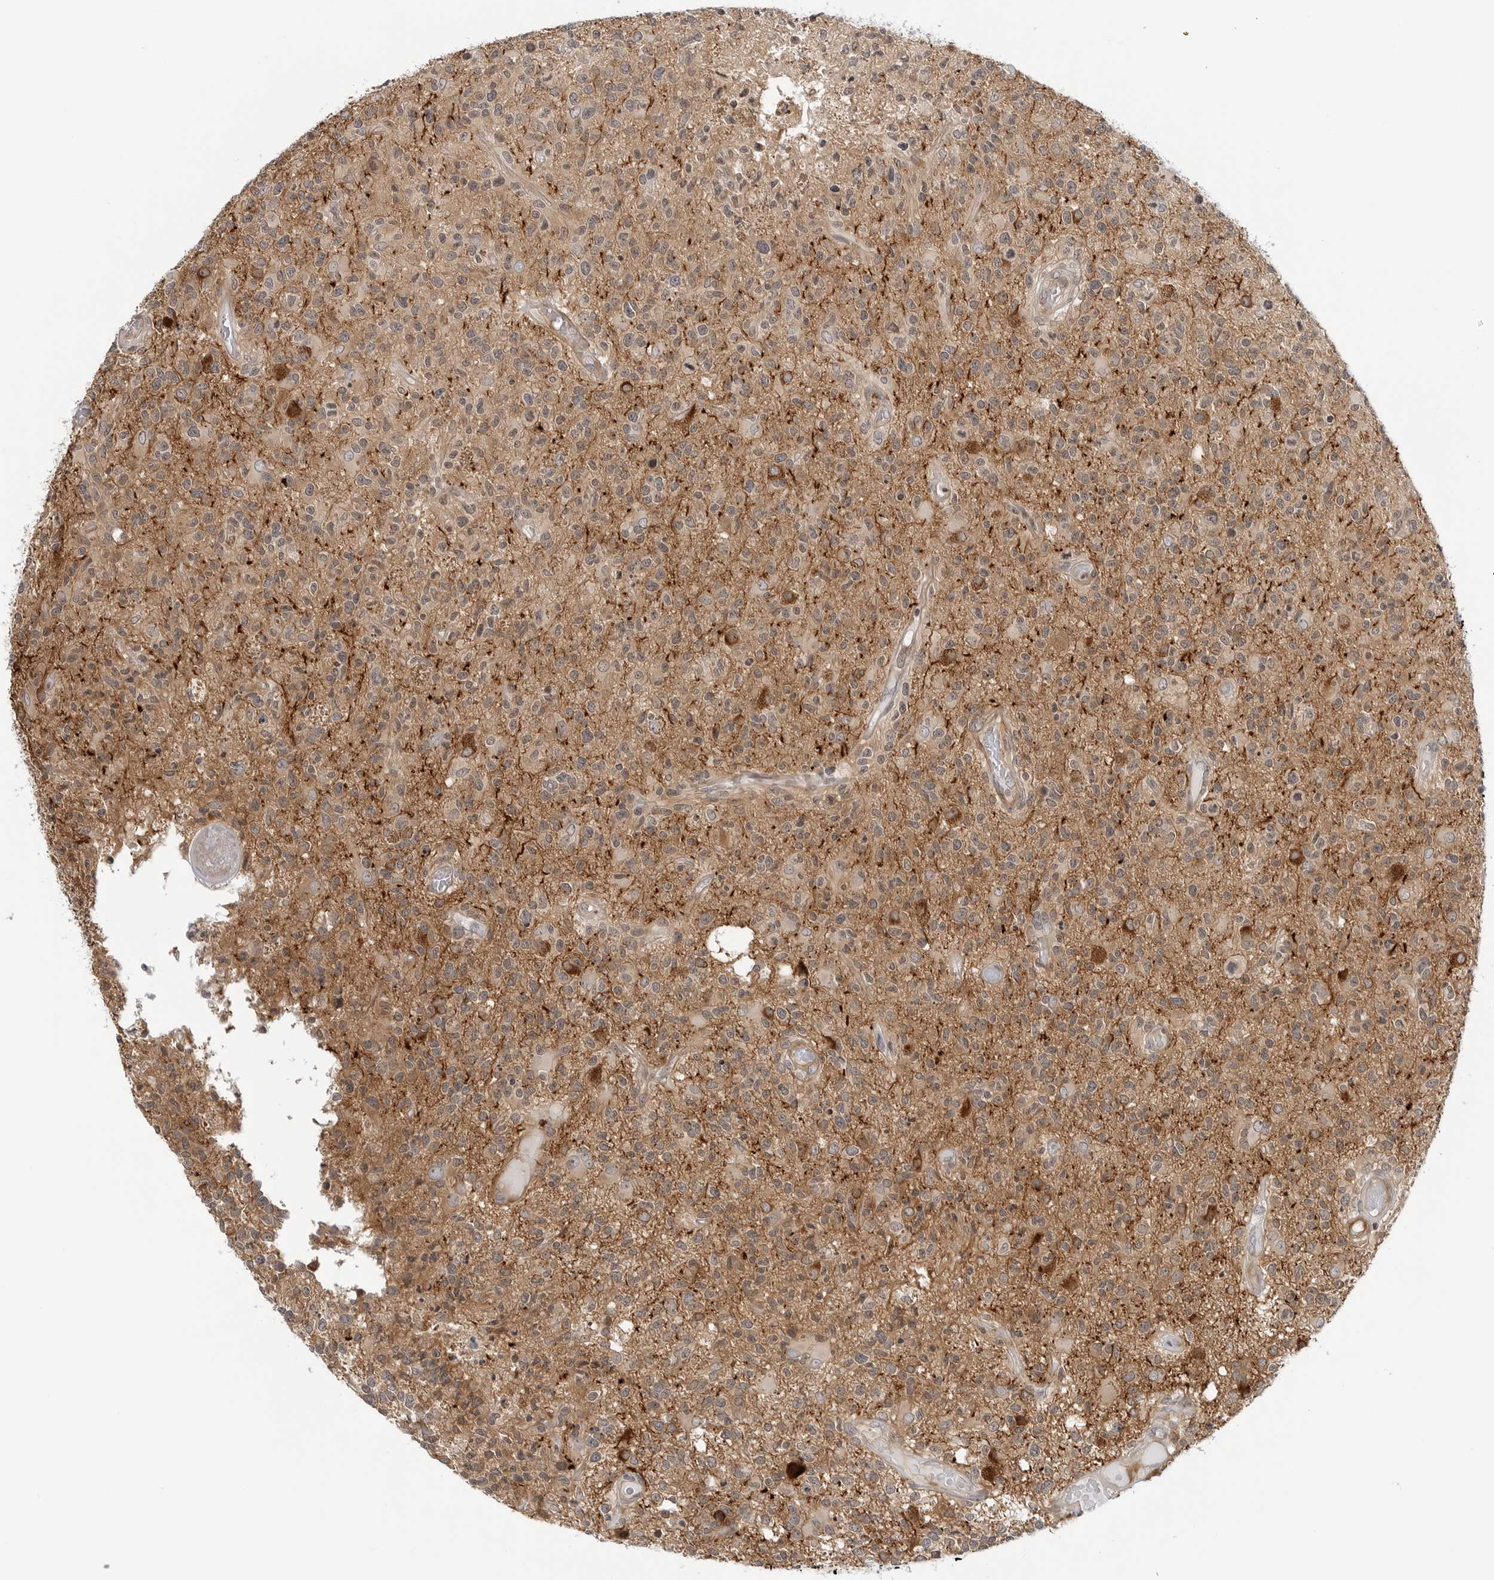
{"staining": {"intensity": "weak", "quantity": ">75%", "location": "cytoplasmic/membranous"}, "tissue": "glioma", "cell_type": "Tumor cells", "image_type": "cancer", "snomed": [{"axis": "morphology", "description": "Glioma, malignant, High grade"}, {"axis": "morphology", "description": "Glioblastoma, NOS"}, {"axis": "topography", "description": "Brain"}], "caption": "Immunohistochemical staining of glioma reveals low levels of weak cytoplasmic/membranous protein staining in approximately >75% of tumor cells.", "gene": "STXBP3", "patient": {"sex": "male", "age": 60}}